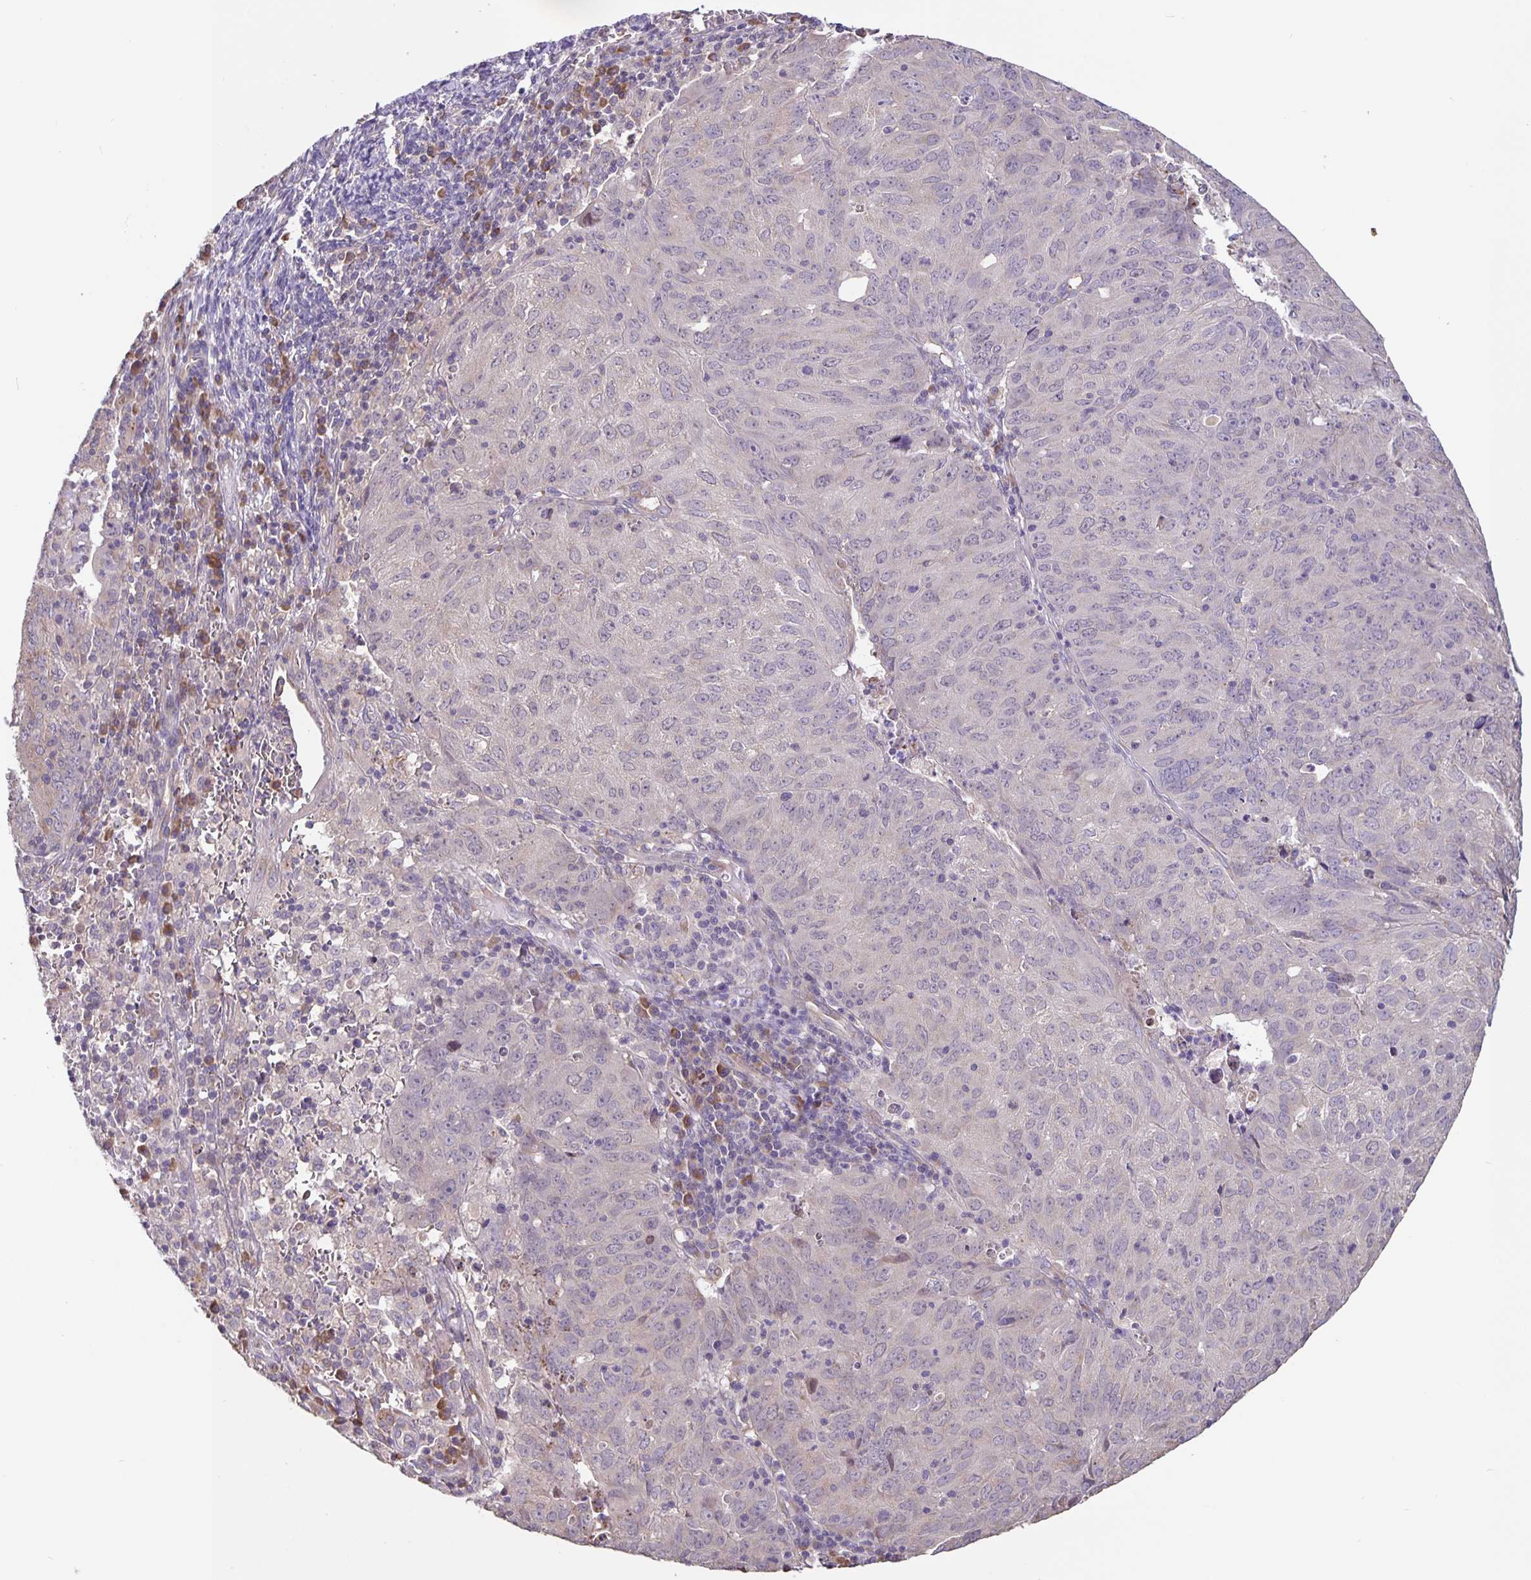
{"staining": {"intensity": "moderate", "quantity": "<25%", "location": "cytoplasmic/membranous"}, "tissue": "cervical cancer", "cell_type": "Tumor cells", "image_type": "cancer", "snomed": [{"axis": "morphology", "description": "Adenocarcinoma, NOS"}, {"axis": "topography", "description": "Cervix"}], "caption": "A brown stain shows moderate cytoplasmic/membranous staining of a protein in adenocarcinoma (cervical) tumor cells.", "gene": "TMEM71", "patient": {"sex": "female", "age": 56}}